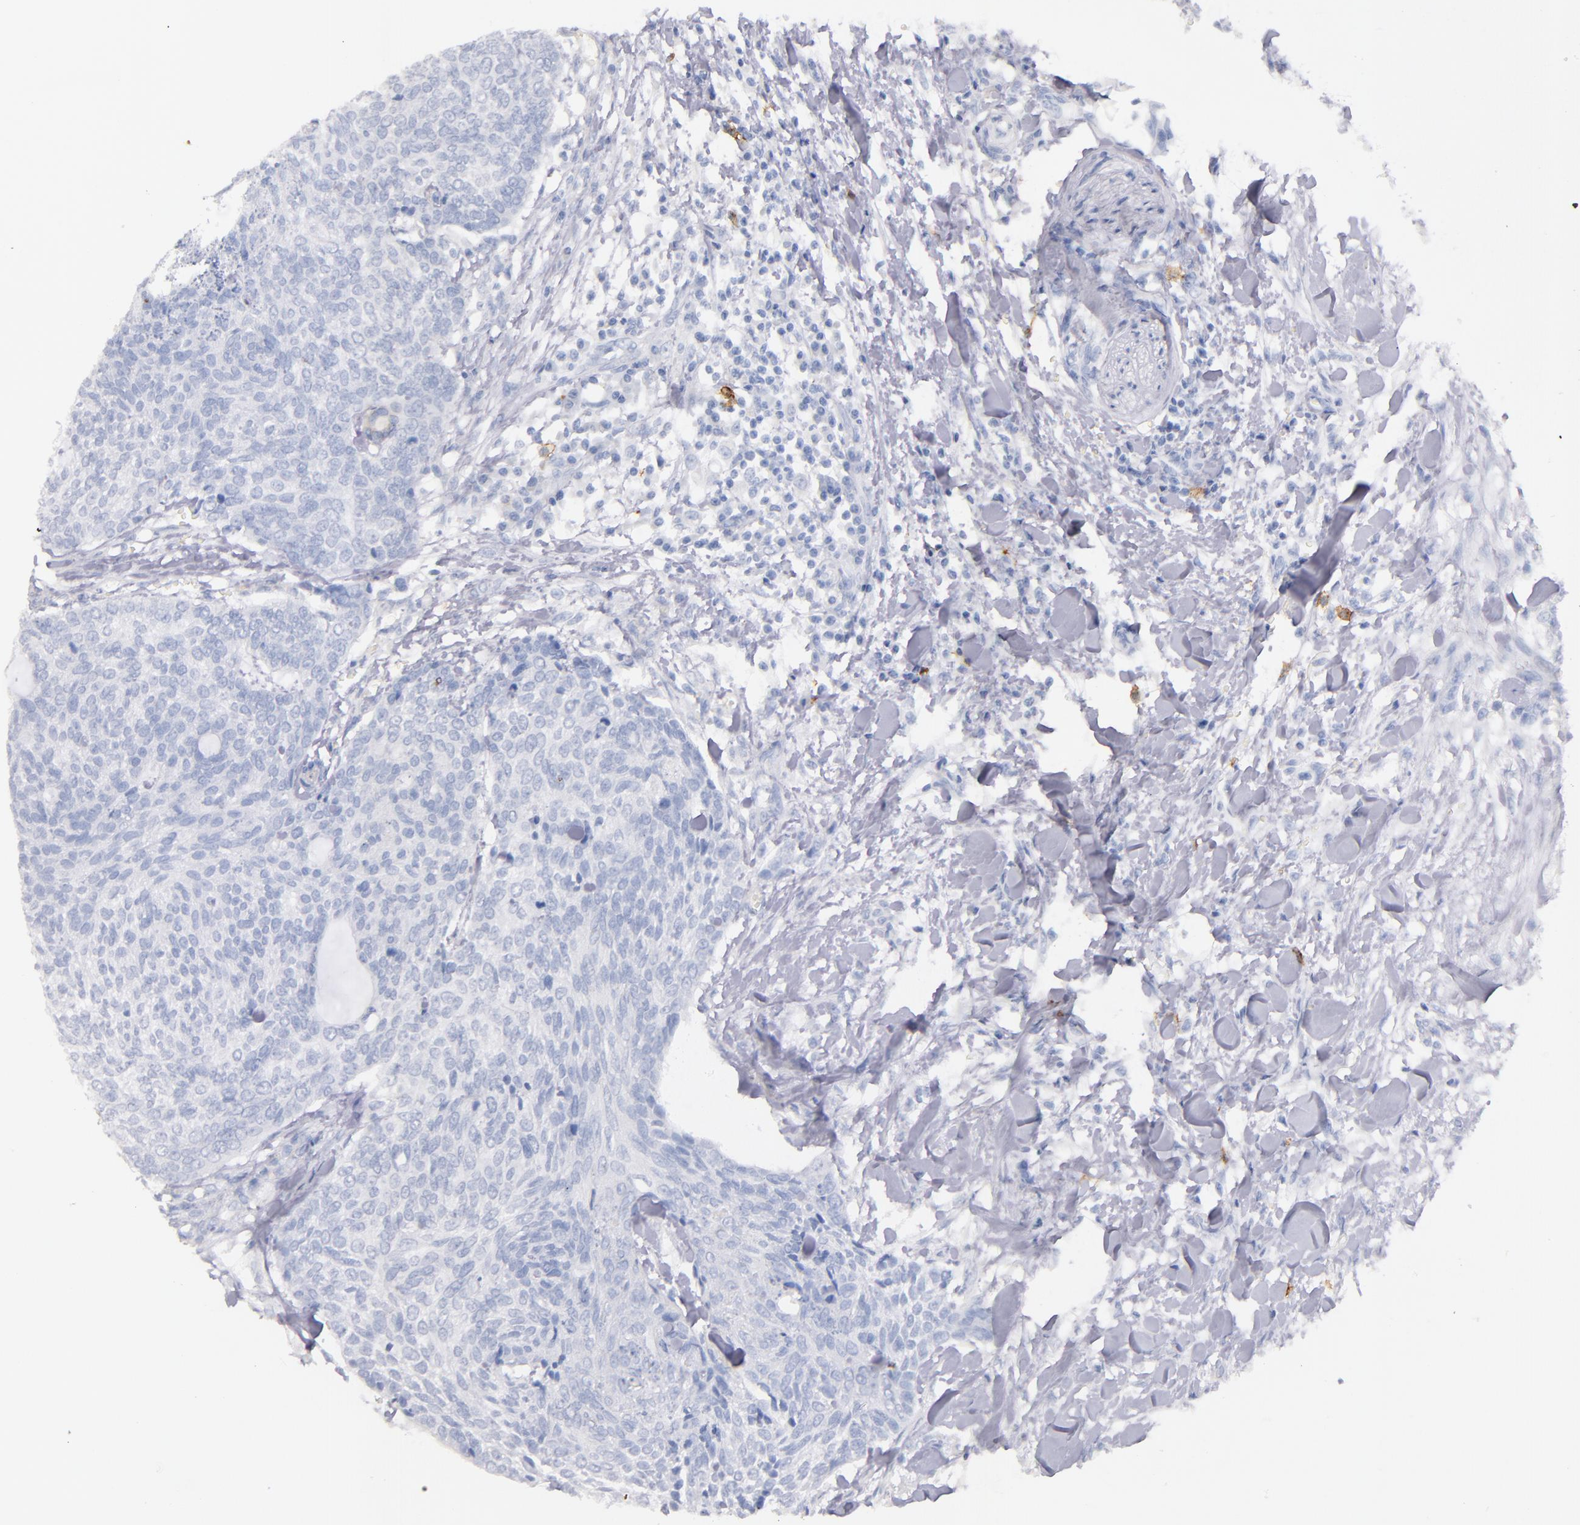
{"staining": {"intensity": "weak", "quantity": "<25%", "location": "cytoplasmic/membranous"}, "tissue": "head and neck cancer", "cell_type": "Tumor cells", "image_type": "cancer", "snomed": [{"axis": "morphology", "description": "Squamous cell carcinoma, NOS"}, {"axis": "topography", "description": "Salivary gland"}, {"axis": "topography", "description": "Head-Neck"}], "caption": "There is no significant staining in tumor cells of squamous cell carcinoma (head and neck).", "gene": "KIT", "patient": {"sex": "male", "age": 70}}